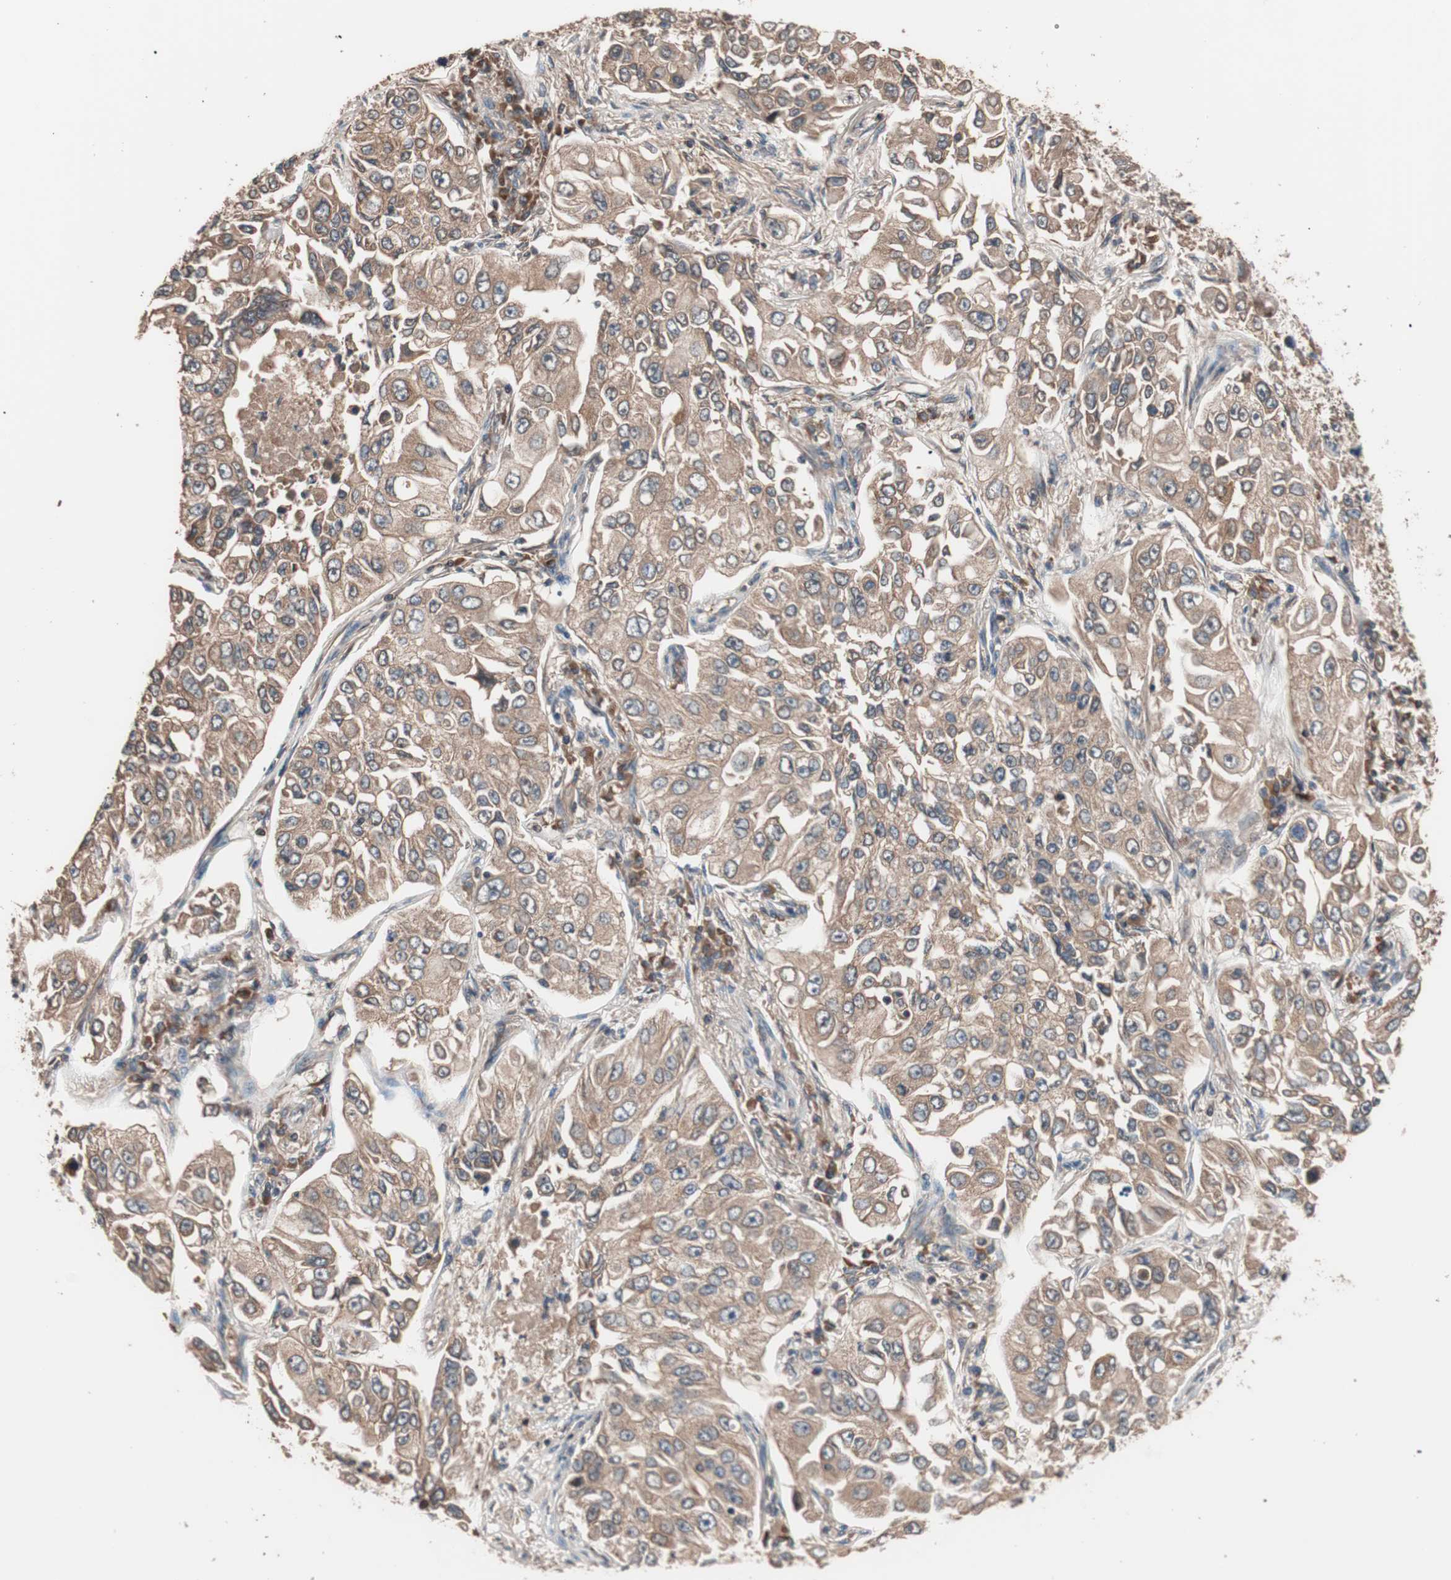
{"staining": {"intensity": "moderate", "quantity": ">75%", "location": "cytoplasmic/membranous"}, "tissue": "lung cancer", "cell_type": "Tumor cells", "image_type": "cancer", "snomed": [{"axis": "morphology", "description": "Adenocarcinoma, NOS"}, {"axis": "topography", "description": "Lung"}], "caption": "A high-resolution image shows IHC staining of adenocarcinoma (lung), which displays moderate cytoplasmic/membranous staining in approximately >75% of tumor cells. (Brightfield microscopy of DAB IHC at high magnification).", "gene": "GLYCTK", "patient": {"sex": "male", "age": 84}}